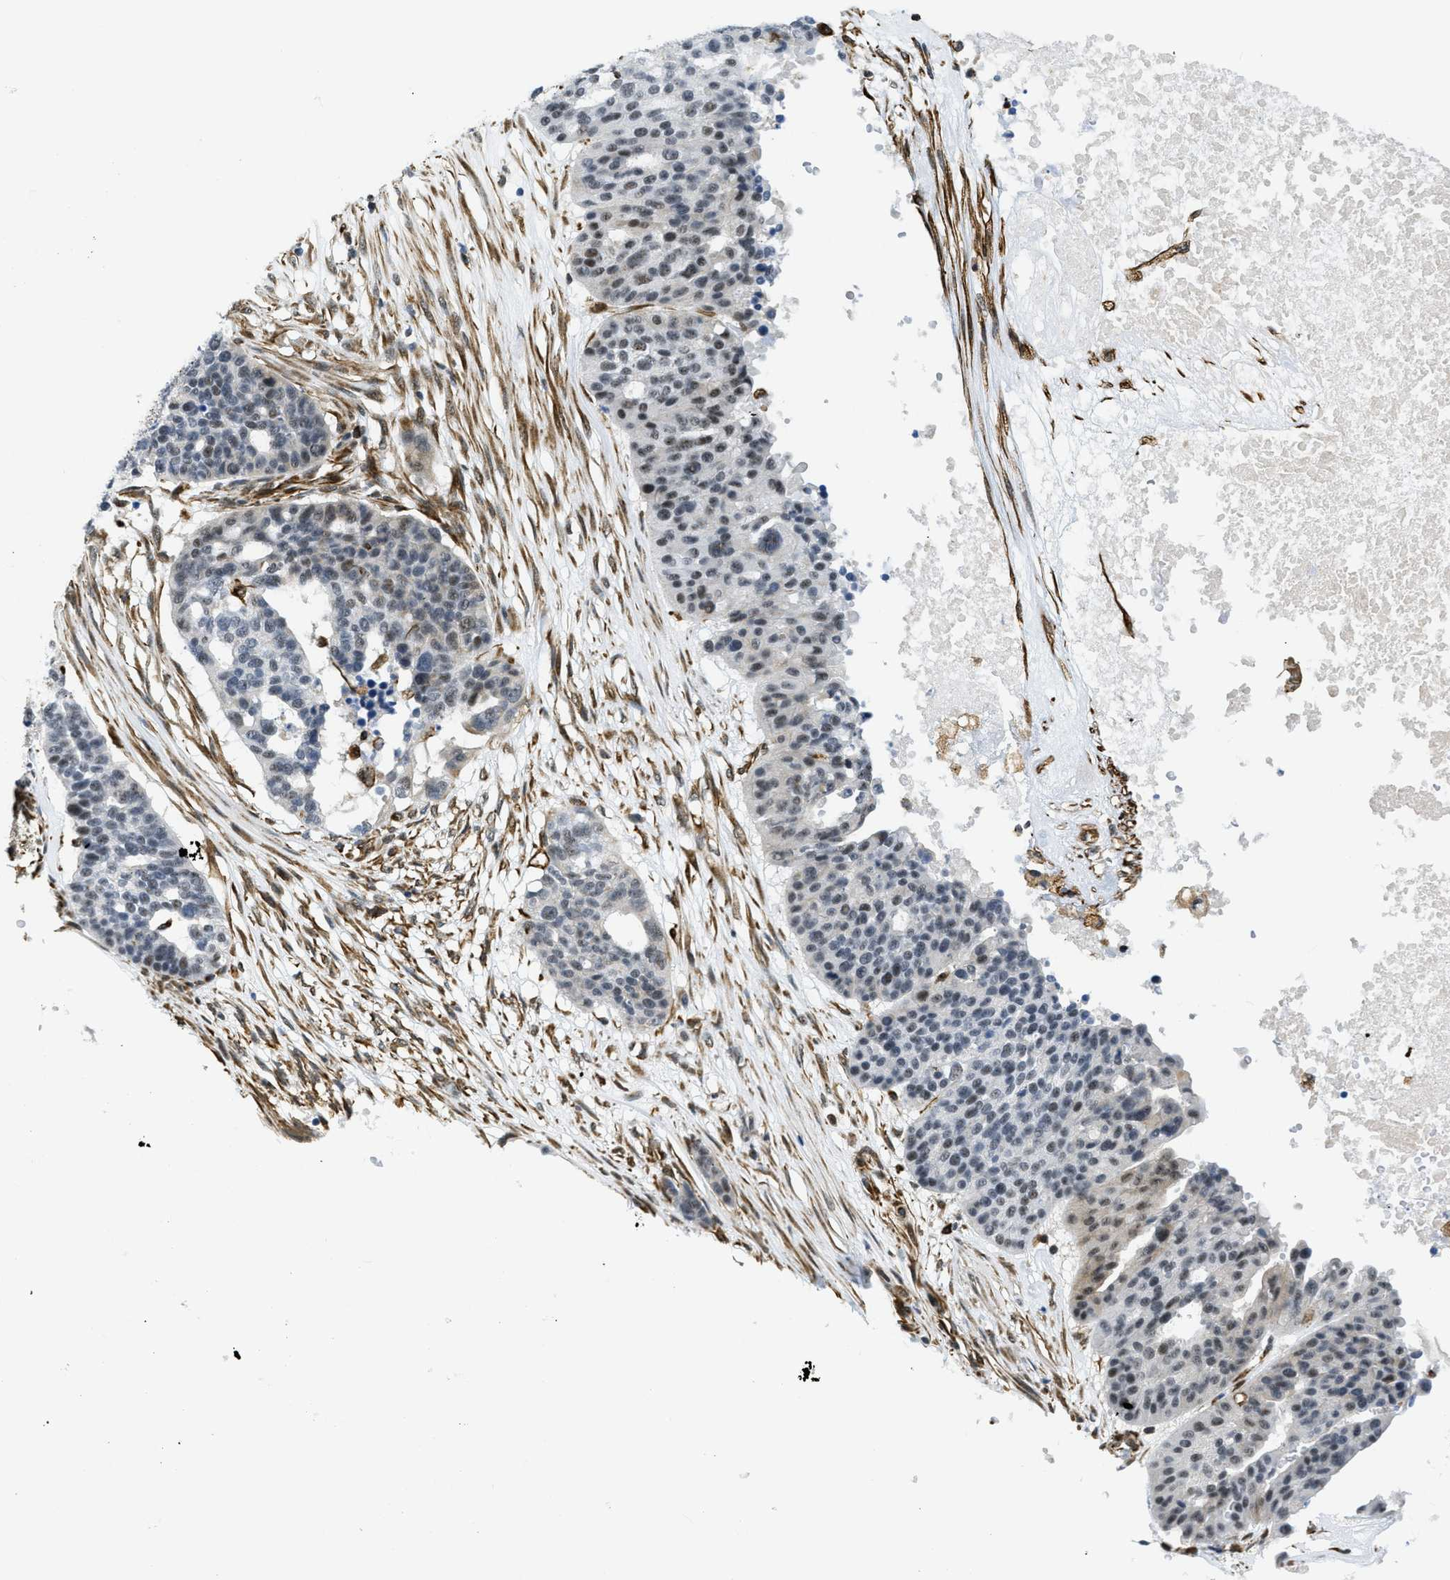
{"staining": {"intensity": "weak", "quantity": ">75%", "location": "nuclear"}, "tissue": "ovarian cancer", "cell_type": "Tumor cells", "image_type": "cancer", "snomed": [{"axis": "morphology", "description": "Cystadenocarcinoma, serous, NOS"}, {"axis": "topography", "description": "Ovary"}], "caption": "Human serous cystadenocarcinoma (ovarian) stained with a brown dye shows weak nuclear positive positivity in approximately >75% of tumor cells.", "gene": "LRRC8B", "patient": {"sex": "female", "age": 59}}